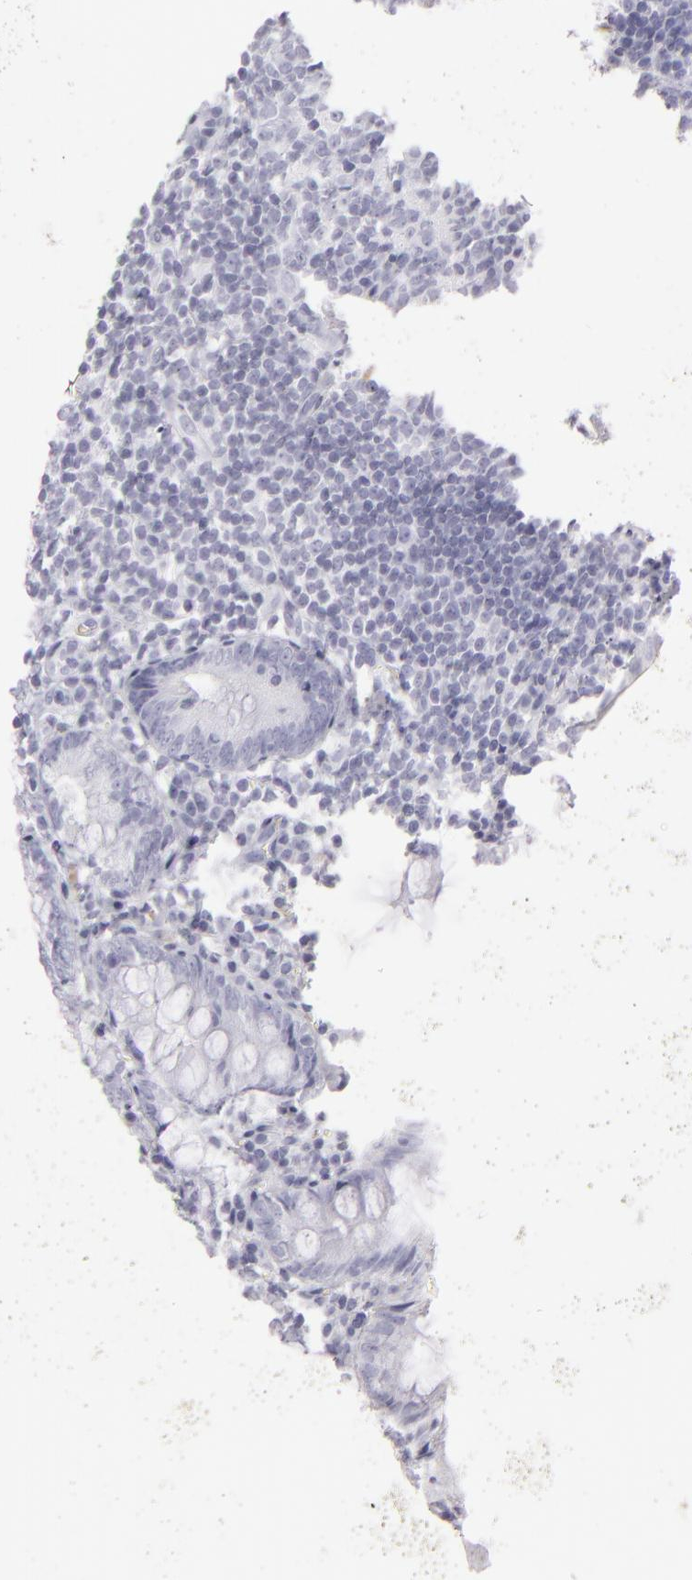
{"staining": {"intensity": "negative", "quantity": "none", "location": "none"}, "tissue": "appendix", "cell_type": "Glandular cells", "image_type": "normal", "snomed": [{"axis": "morphology", "description": "Normal tissue, NOS"}, {"axis": "topography", "description": "Appendix"}], "caption": "IHC micrograph of normal appendix stained for a protein (brown), which displays no positivity in glandular cells.", "gene": "FLG", "patient": {"sex": "female", "age": 10}}